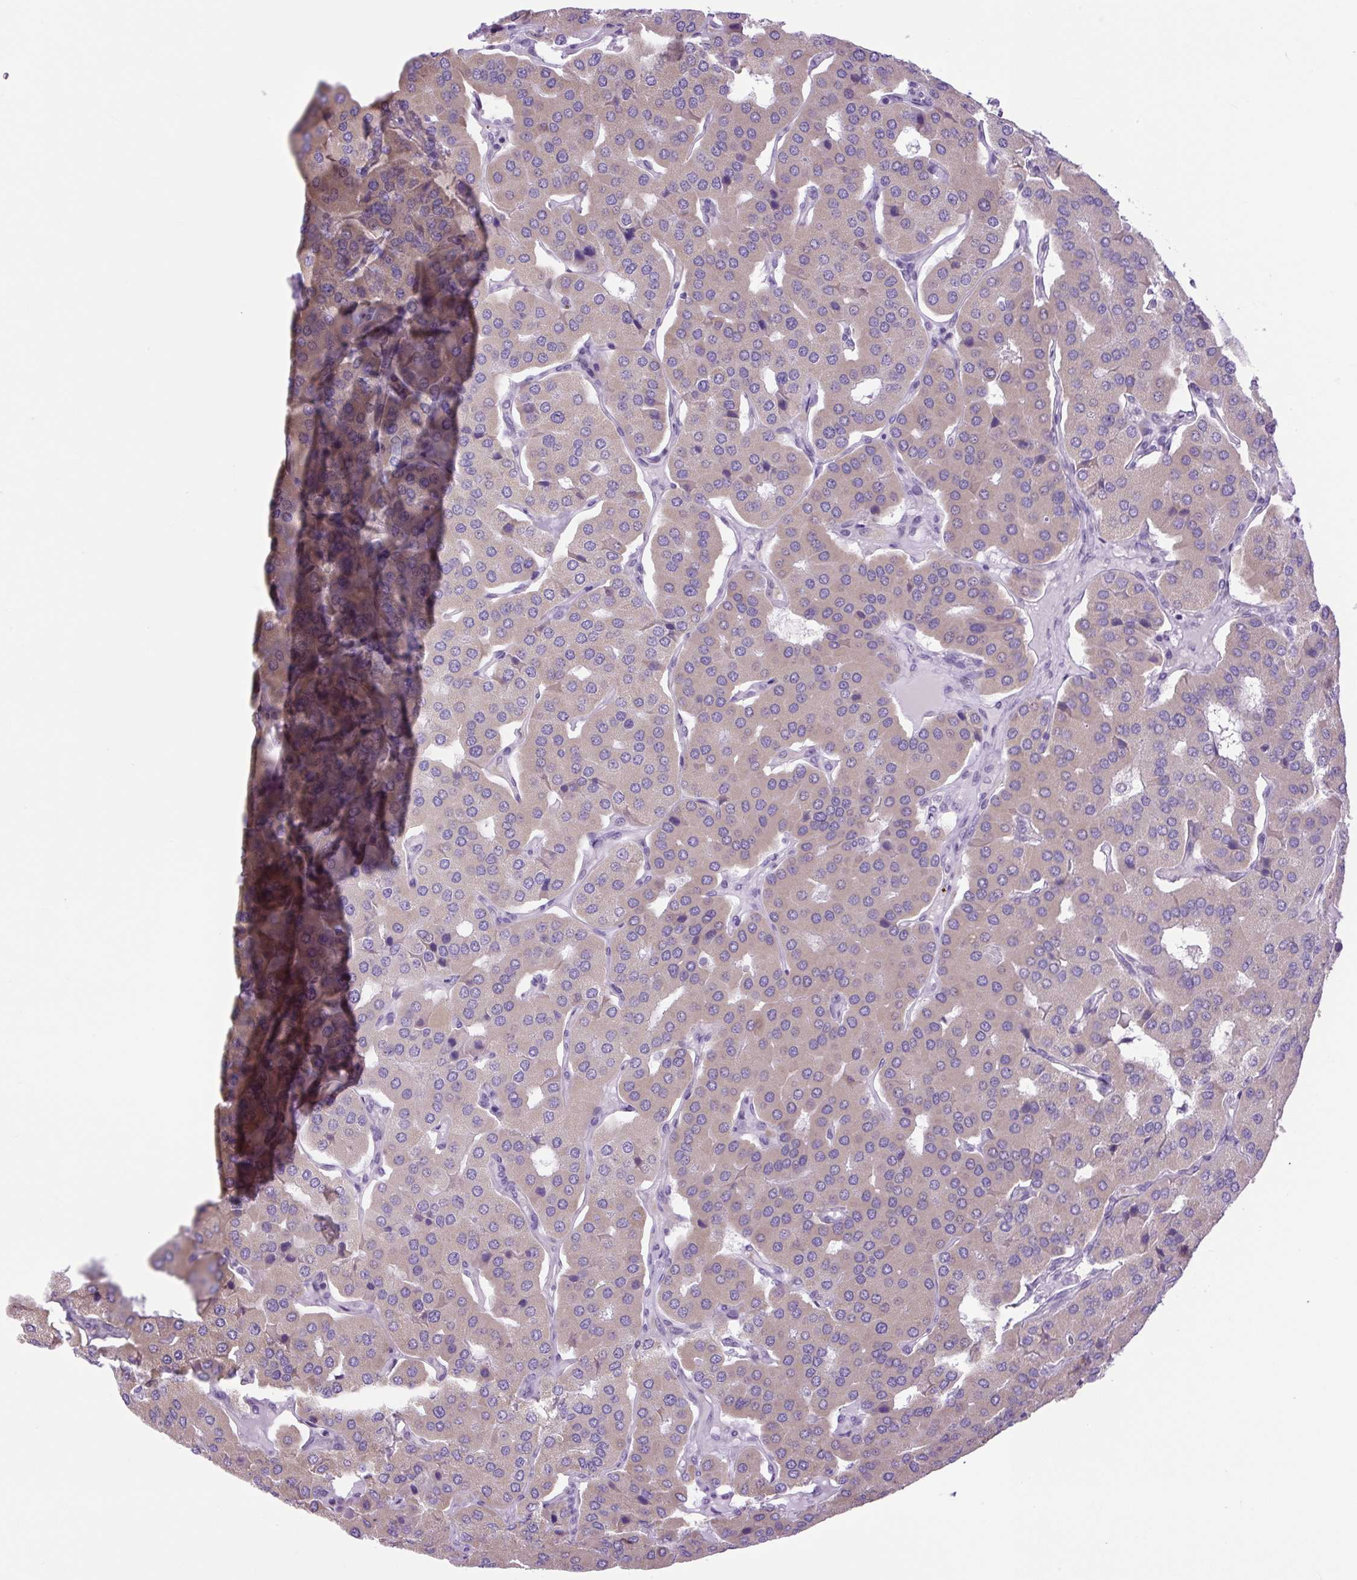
{"staining": {"intensity": "negative", "quantity": "none", "location": "none"}, "tissue": "parathyroid gland", "cell_type": "Glandular cells", "image_type": "normal", "snomed": [{"axis": "morphology", "description": "Normal tissue, NOS"}, {"axis": "morphology", "description": "Adenoma, NOS"}, {"axis": "topography", "description": "Parathyroid gland"}], "caption": "DAB (3,3'-diaminobenzidine) immunohistochemical staining of normal human parathyroid gland exhibits no significant positivity in glandular cells. Nuclei are stained in blue.", "gene": "SCO2", "patient": {"sex": "female", "age": 86}}